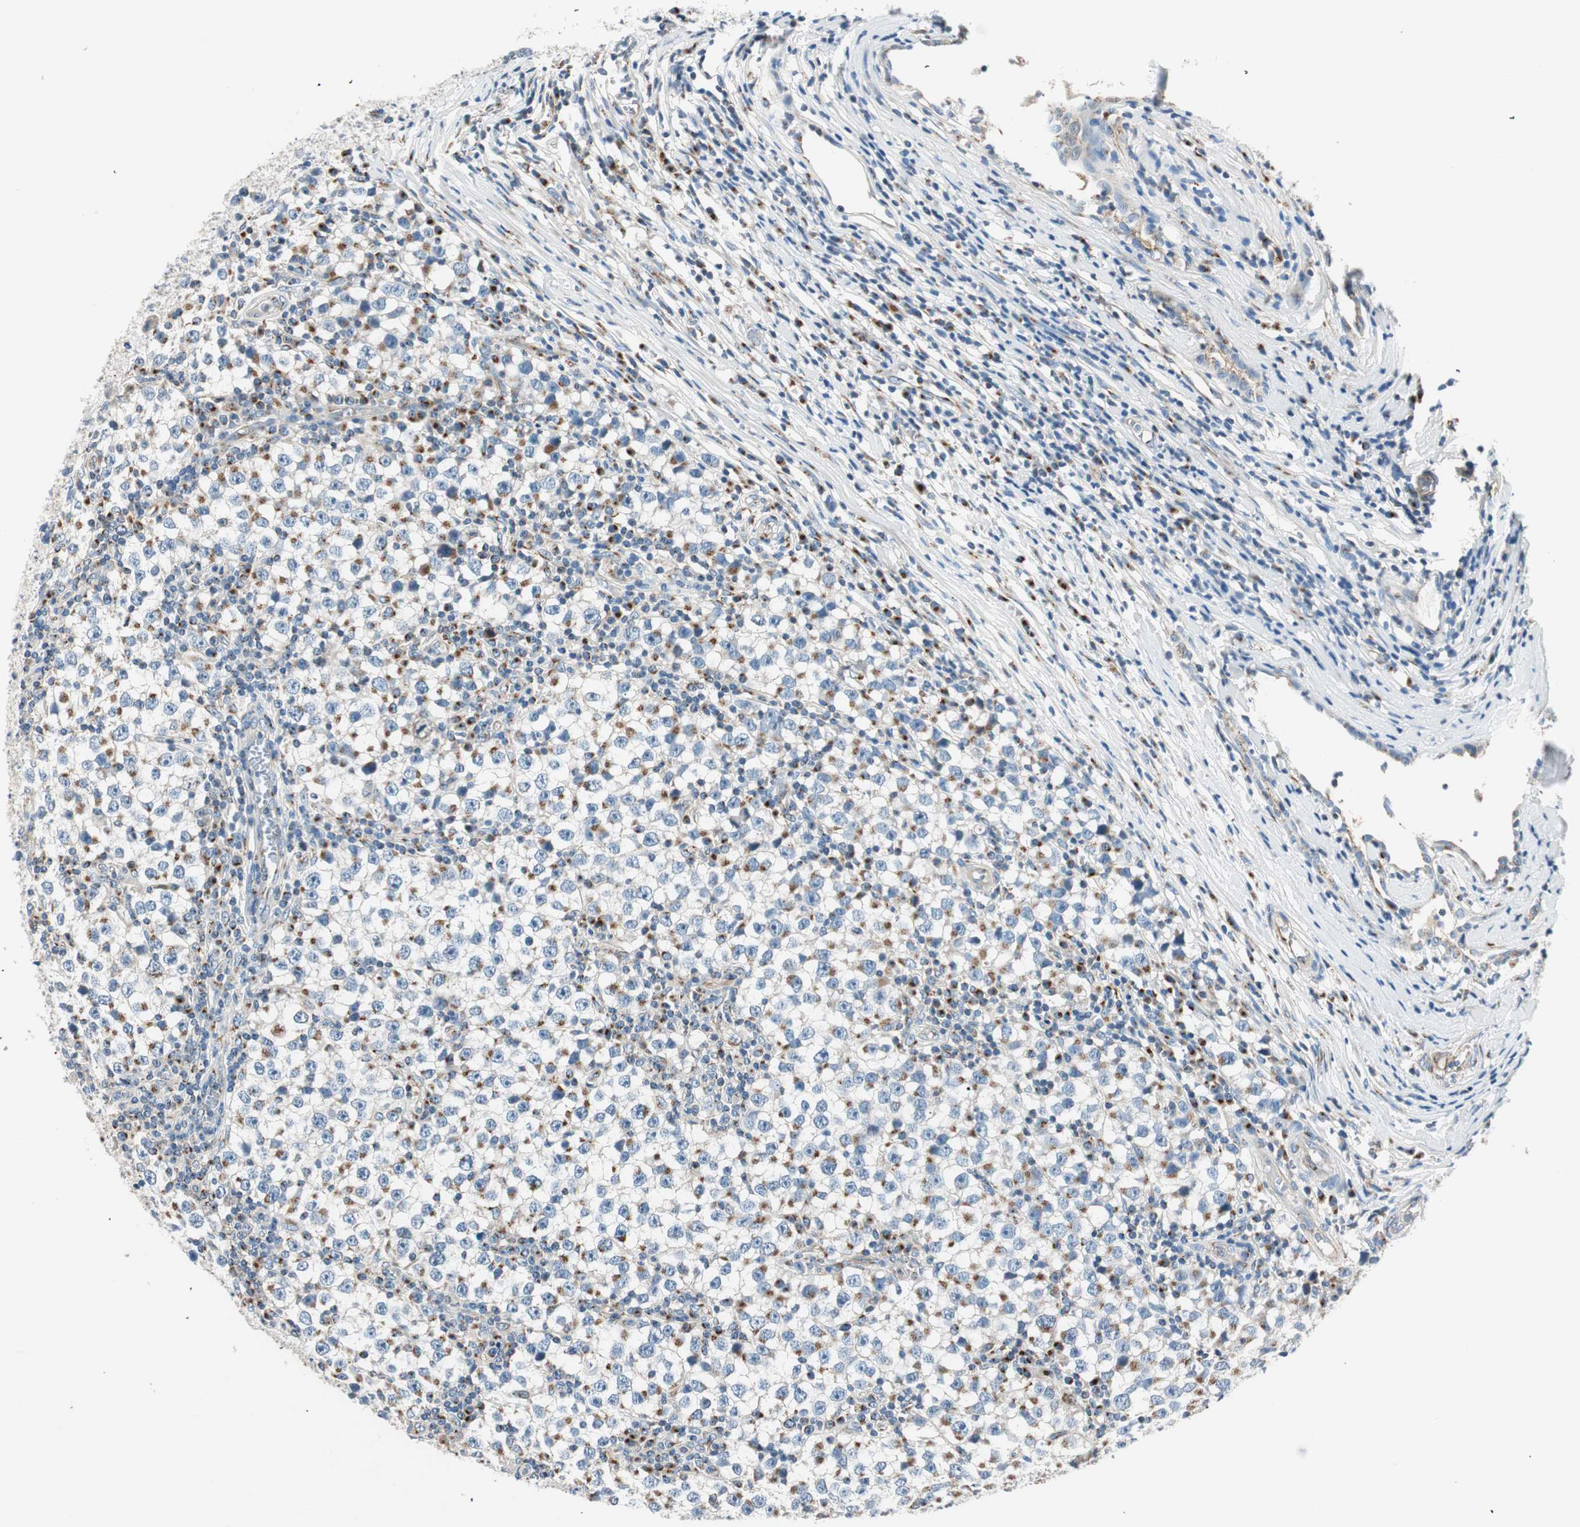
{"staining": {"intensity": "moderate", "quantity": "25%-75%", "location": "cytoplasmic/membranous"}, "tissue": "testis cancer", "cell_type": "Tumor cells", "image_type": "cancer", "snomed": [{"axis": "morphology", "description": "Seminoma, NOS"}, {"axis": "topography", "description": "Testis"}], "caption": "Tumor cells display moderate cytoplasmic/membranous expression in about 25%-75% of cells in seminoma (testis).", "gene": "TMF1", "patient": {"sex": "male", "age": 65}}